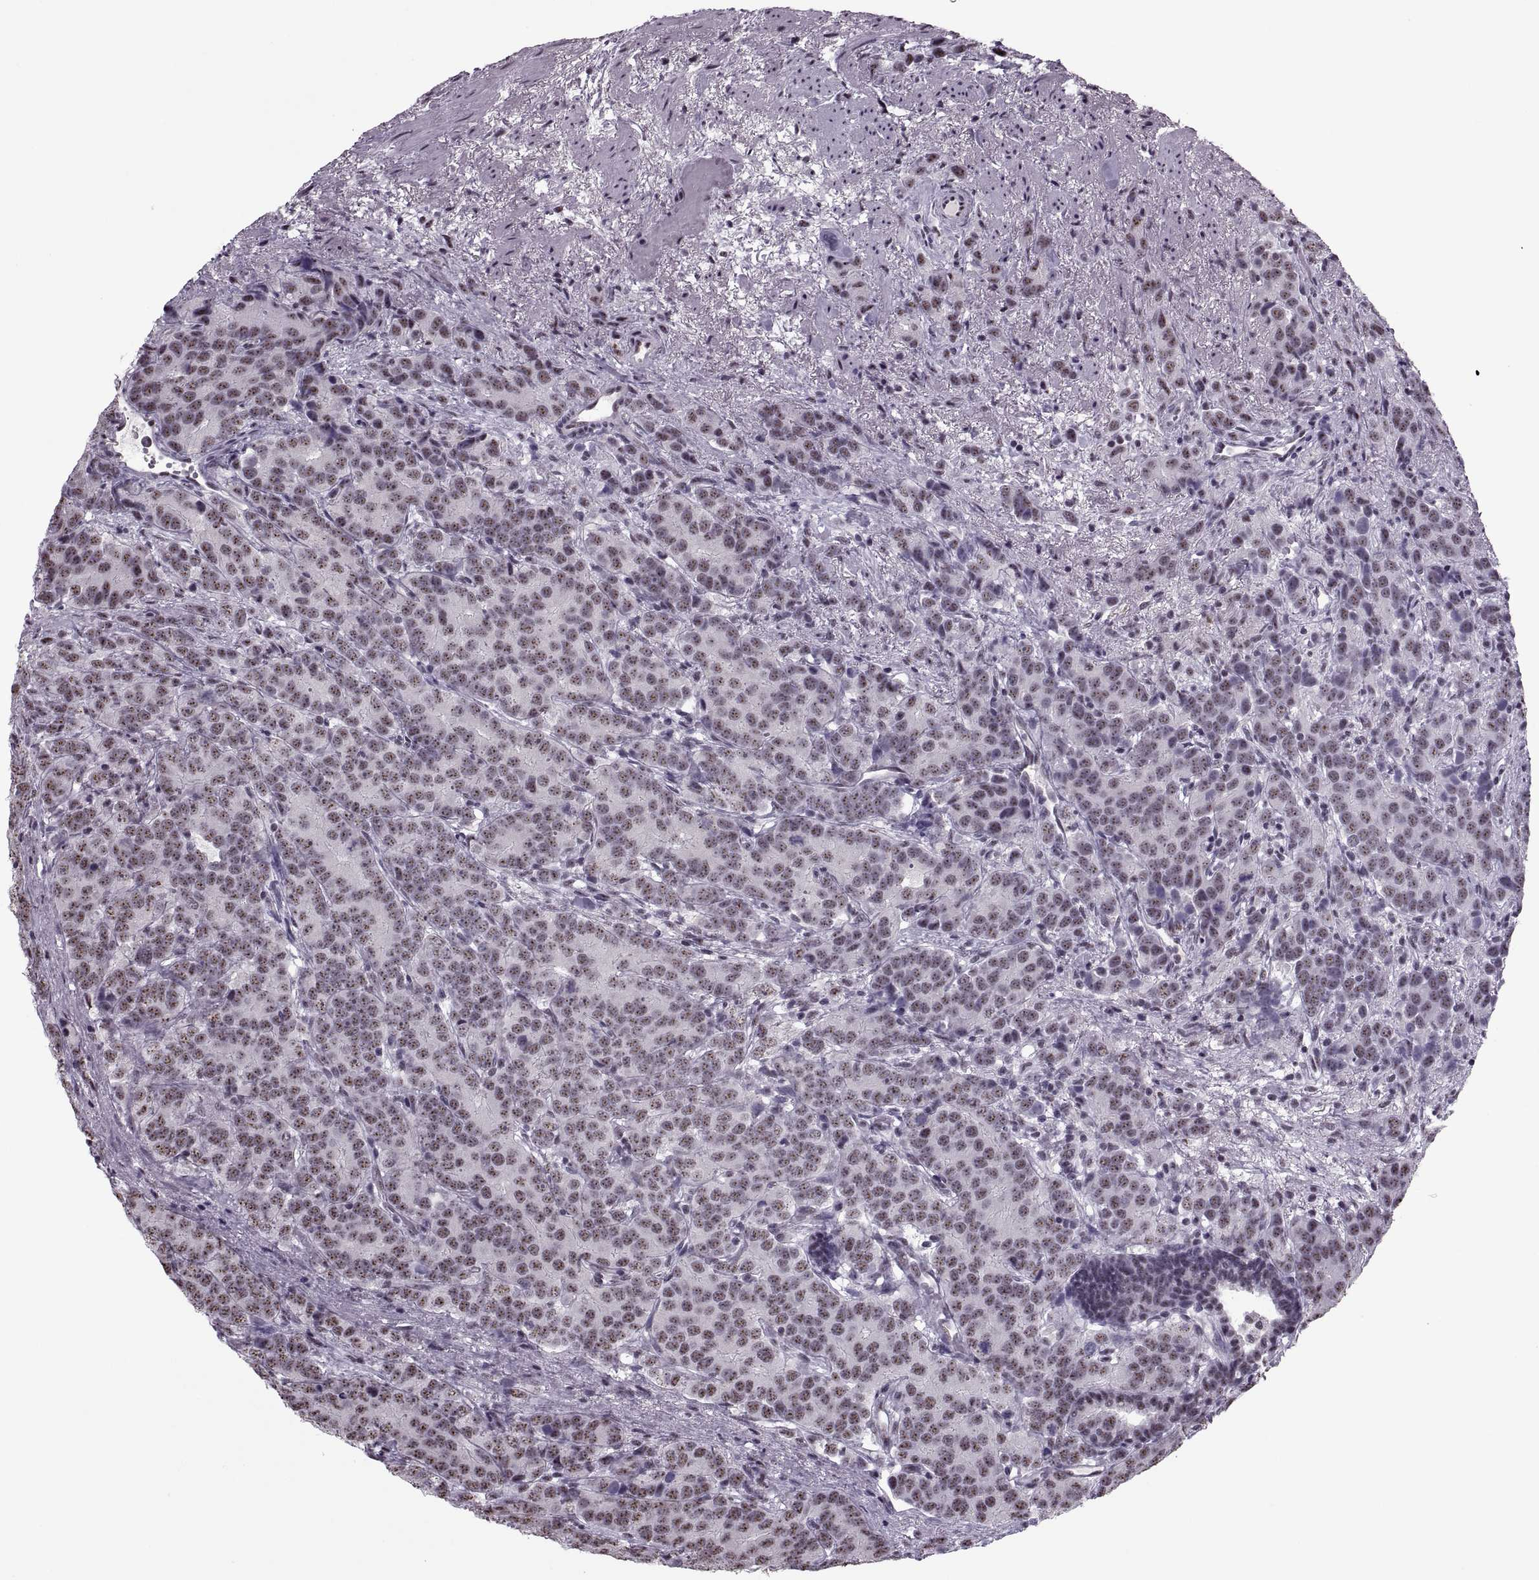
{"staining": {"intensity": "weak", "quantity": ">75%", "location": "nuclear"}, "tissue": "prostate cancer", "cell_type": "Tumor cells", "image_type": "cancer", "snomed": [{"axis": "morphology", "description": "Adenocarcinoma, High grade"}, {"axis": "topography", "description": "Prostate"}], "caption": "IHC staining of prostate cancer, which exhibits low levels of weak nuclear staining in about >75% of tumor cells indicating weak nuclear protein expression. The staining was performed using DAB (3,3'-diaminobenzidine) (brown) for protein detection and nuclei were counterstained in hematoxylin (blue).", "gene": "MAGEA4", "patient": {"sex": "male", "age": 90}}